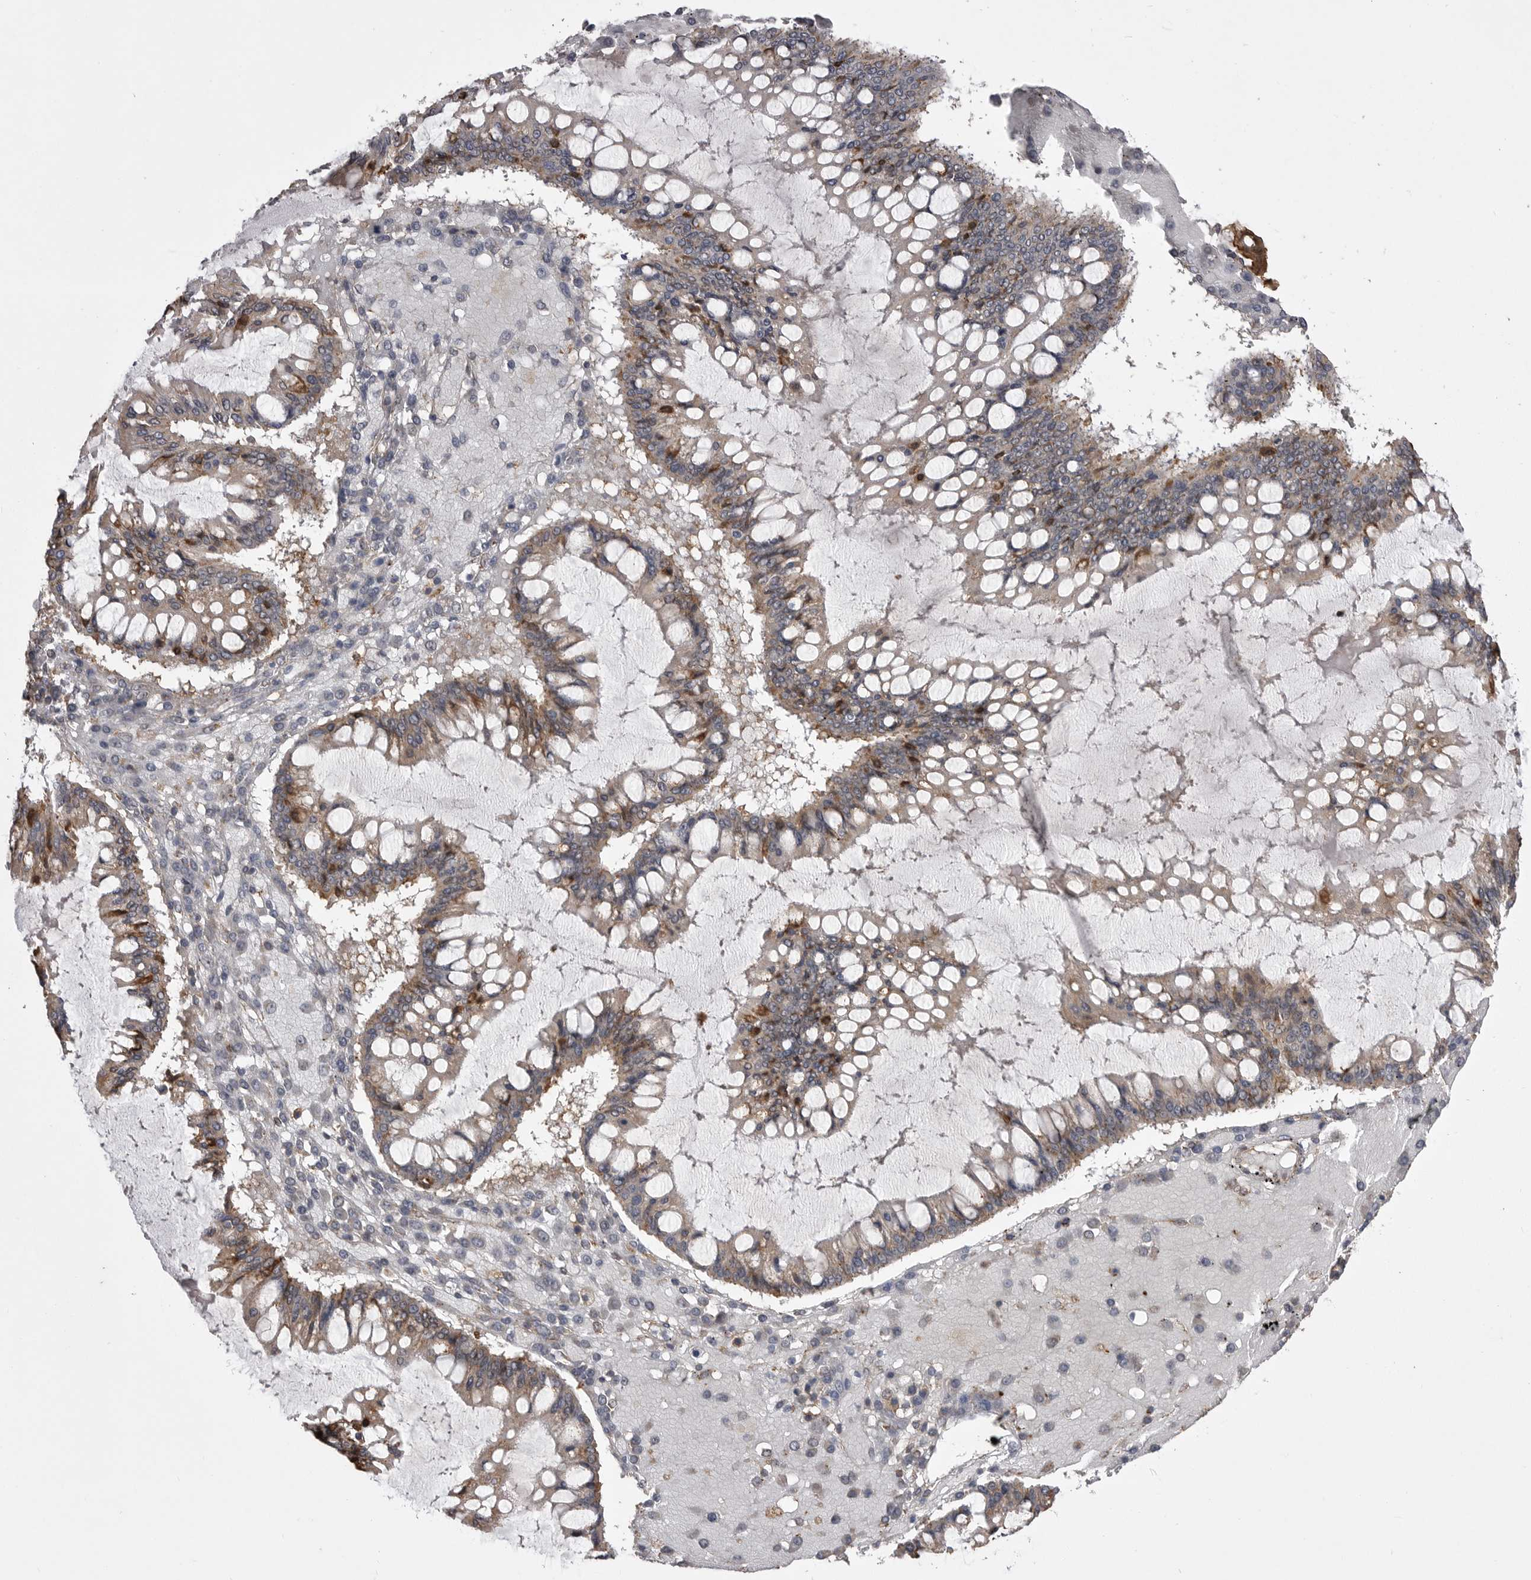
{"staining": {"intensity": "moderate", "quantity": "<25%", "location": "cytoplasmic/membranous"}, "tissue": "ovarian cancer", "cell_type": "Tumor cells", "image_type": "cancer", "snomed": [{"axis": "morphology", "description": "Cystadenocarcinoma, mucinous, NOS"}, {"axis": "topography", "description": "Ovary"}], "caption": "Immunohistochemistry (IHC) of human mucinous cystadenocarcinoma (ovarian) exhibits low levels of moderate cytoplasmic/membranous expression in about <25% of tumor cells.", "gene": "ABL1", "patient": {"sex": "female", "age": 73}}